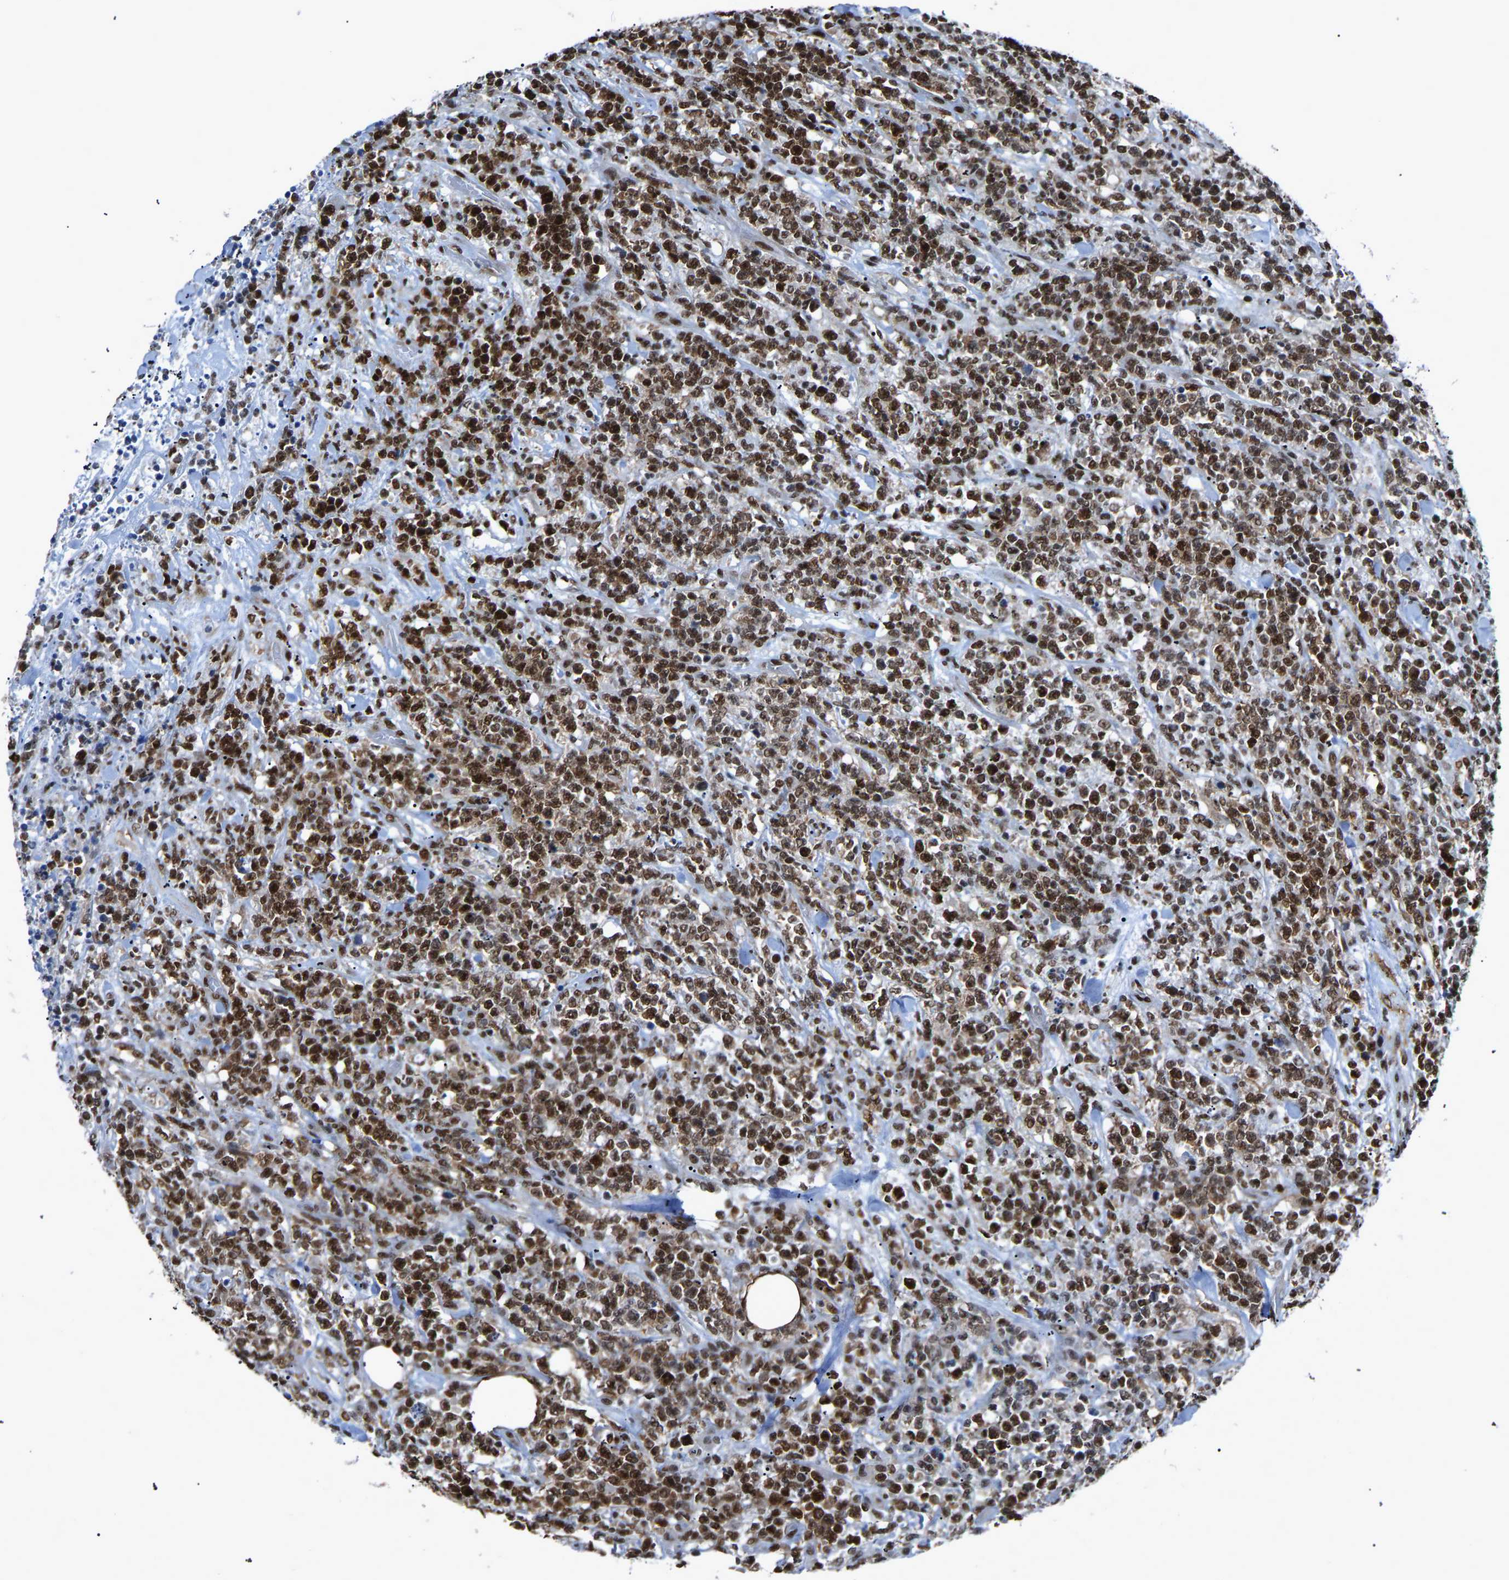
{"staining": {"intensity": "strong", "quantity": ">75%", "location": "nuclear"}, "tissue": "lymphoma", "cell_type": "Tumor cells", "image_type": "cancer", "snomed": [{"axis": "morphology", "description": "Malignant lymphoma, non-Hodgkin's type, High grade"}, {"axis": "topography", "description": "Soft tissue"}], "caption": "Malignant lymphoma, non-Hodgkin's type (high-grade) was stained to show a protein in brown. There is high levels of strong nuclear staining in approximately >75% of tumor cells.", "gene": "DDX5", "patient": {"sex": "male", "age": 18}}